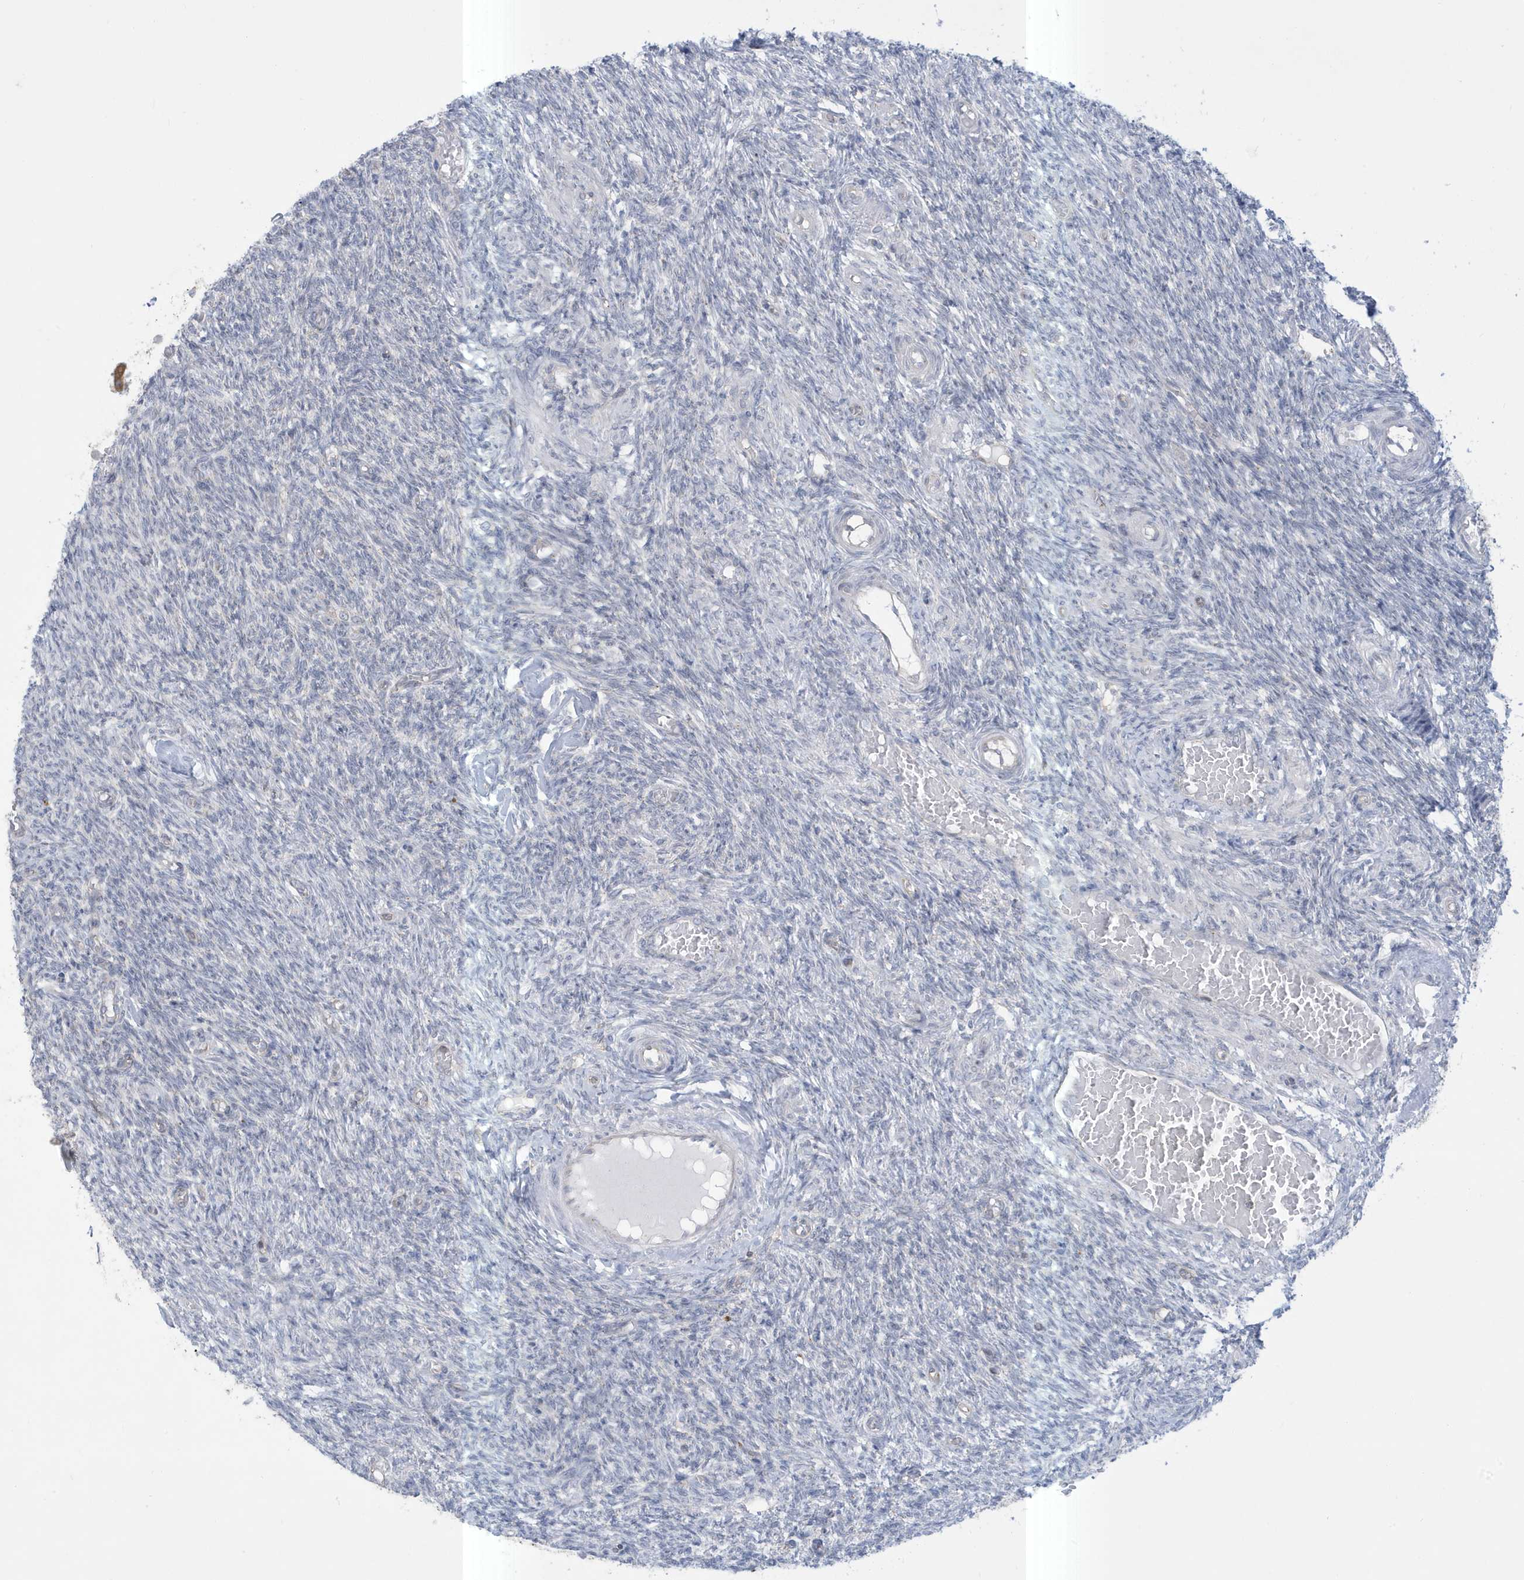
{"staining": {"intensity": "negative", "quantity": "none", "location": "none"}, "tissue": "ovary", "cell_type": "Ovarian stroma cells", "image_type": "normal", "snomed": [{"axis": "morphology", "description": "Normal tissue, NOS"}, {"axis": "topography", "description": "Ovary"}], "caption": "Immunohistochemistry (IHC) image of benign ovary: ovary stained with DAB displays no significant protein positivity in ovarian stroma cells. (DAB (3,3'-diaminobenzidine) immunohistochemistry visualized using brightfield microscopy, high magnification).", "gene": "SLAMF9", "patient": {"sex": "female", "age": 27}}